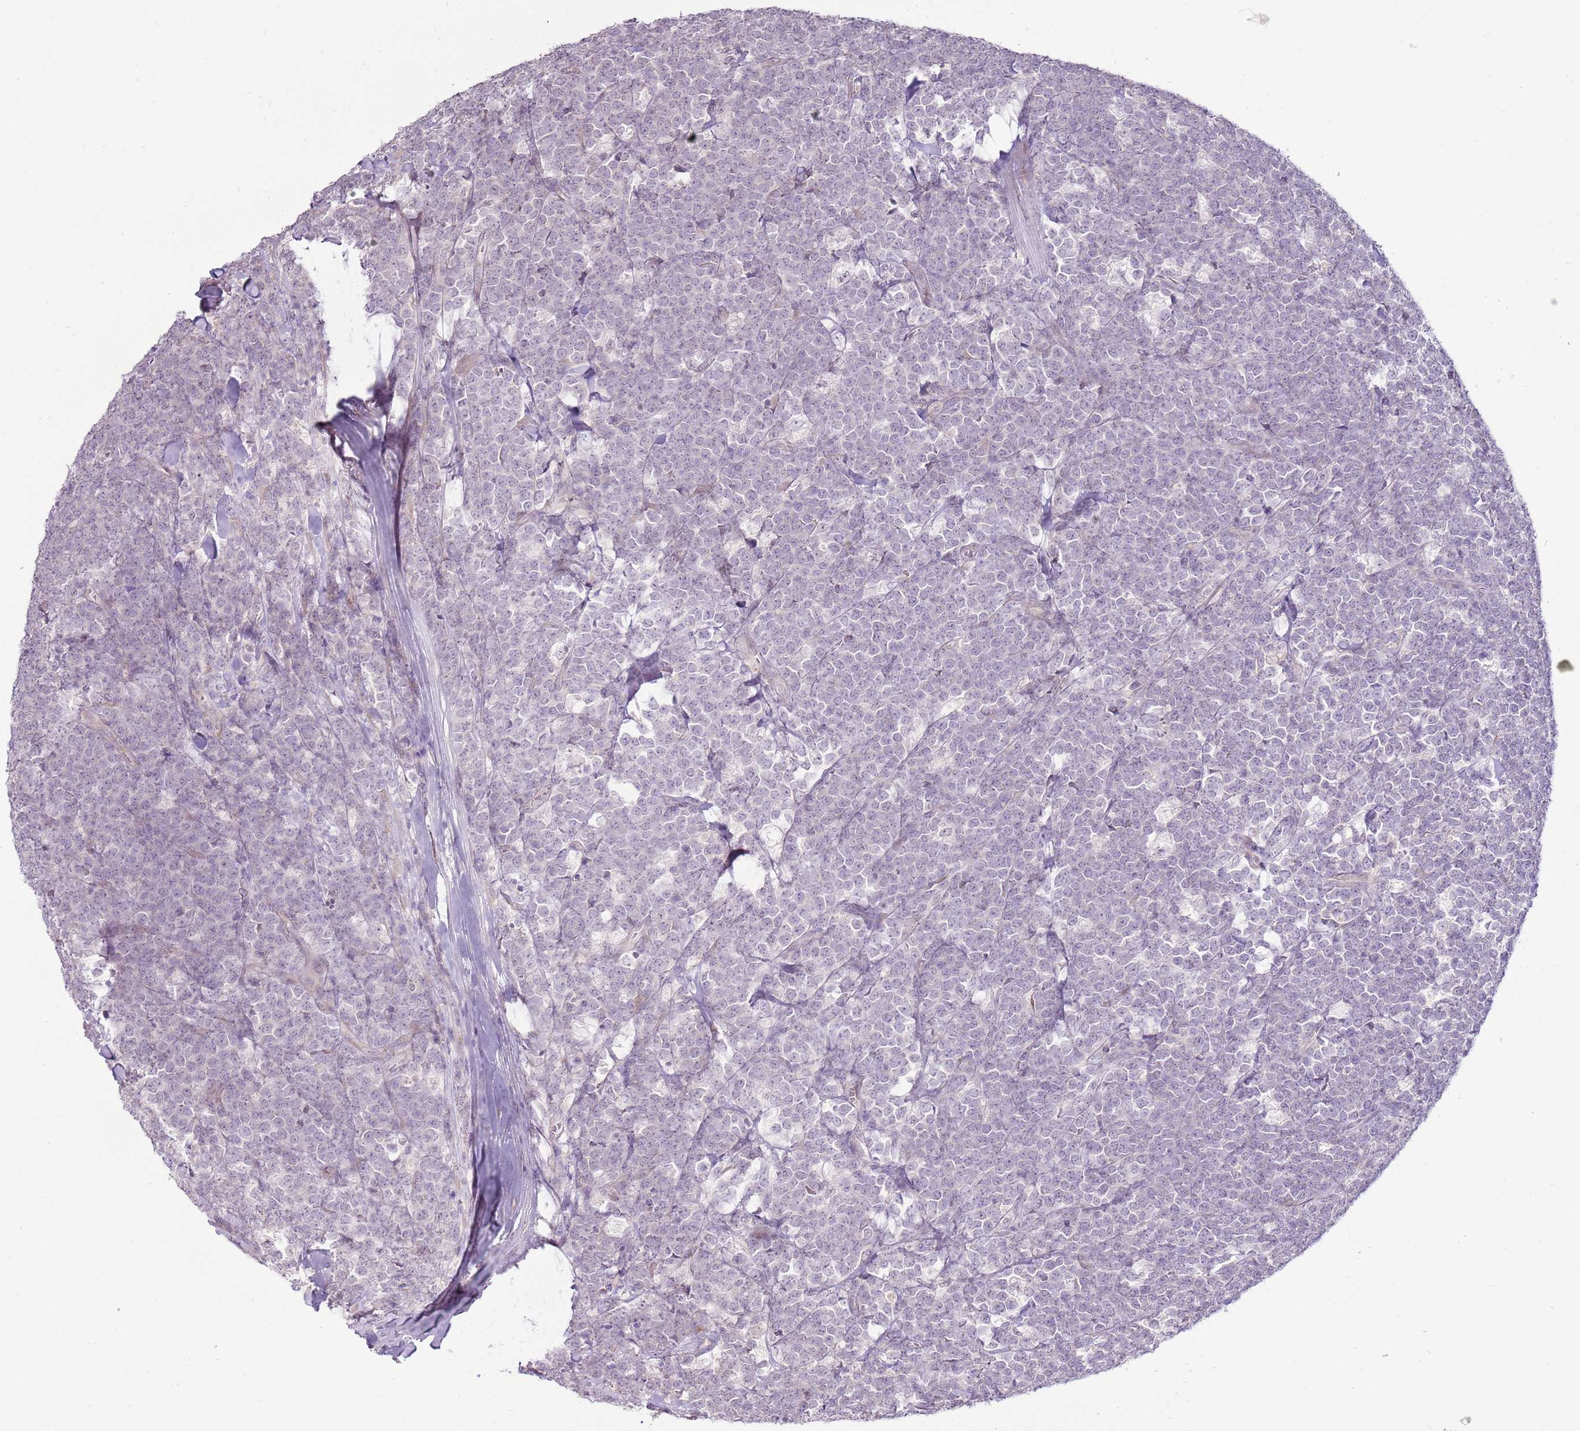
{"staining": {"intensity": "negative", "quantity": "none", "location": "none"}, "tissue": "lymphoma", "cell_type": "Tumor cells", "image_type": "cancer", "snomed": [{"axis": "morphology", "description": "Malignant lymphoma, non-Hodgkin's type, High grade"}, {"axis": "topography", "description": "Small intestine"}, {"axis": "topography", "description": "Colon"}], "caption": "DAB immunohistochemical staining of human high-grade malignant lymphoma, non-Hodgkin's type exhibits no significant expression in tumor cells. The staining is performed using DAB brown chromogen with nuclei counter-stained in using hematoxylin.", "gene": "UGGT2", "patient": {"sex": "male", "age": 8}}